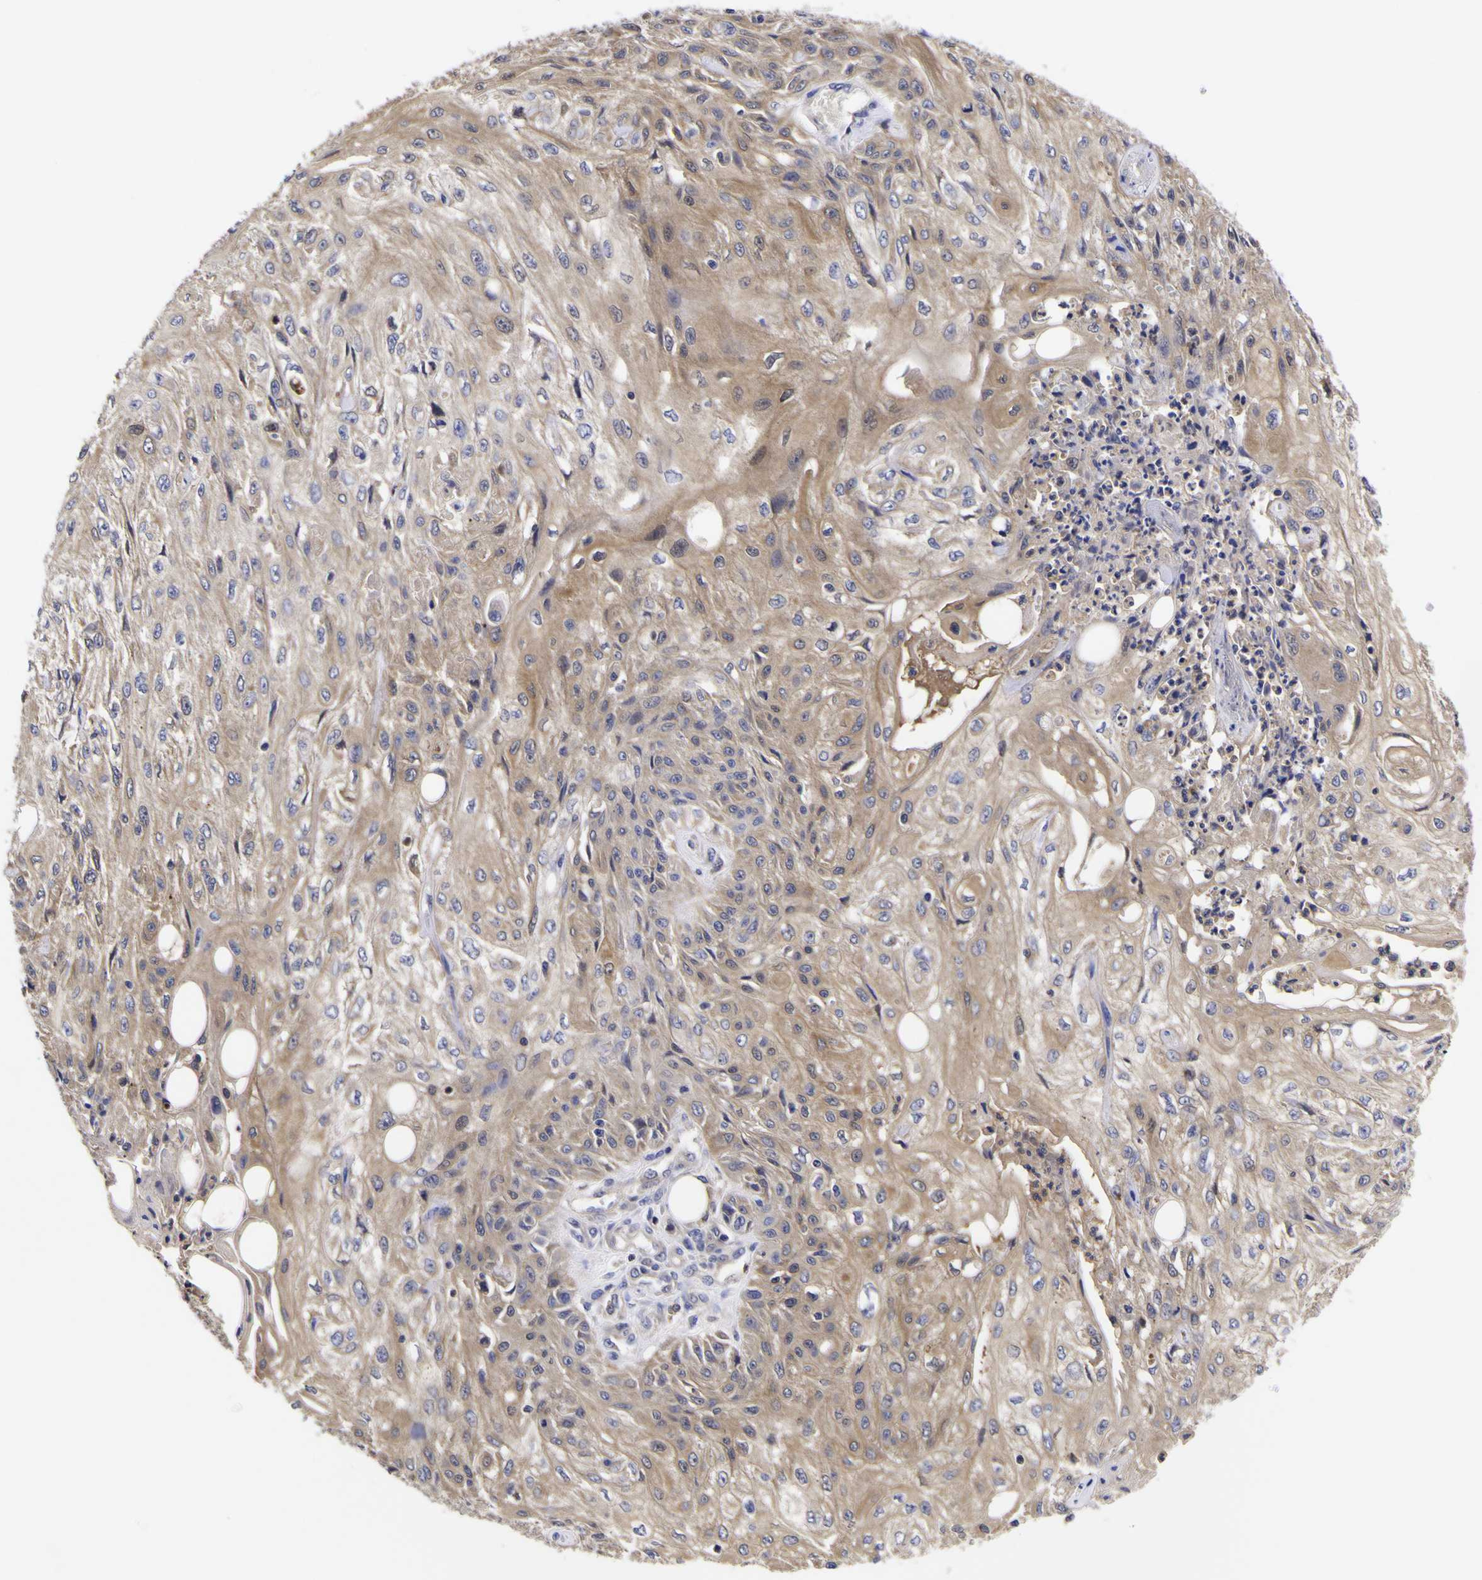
{"staining": {"intensity": "weak", "quantity": ">75%", "location": "cytoplasmic/membranous"}, "tissue": "skin cancer", "cell_type": "Tumor cells", "image_type": "cancer", "snomed": [{"axis": "morphology", "description": "Squamous cell carcinoma, NOS"}, {"axis": "topography", "description": "Skin"}], "caption": "Protein expression analysis of human skin squamous cell carcinoma reveals weak cytoplasmic/membranous positivity in about >75% of tumor cells.", "gene": "MAPK14", "patient": {"sex": "male", "age": 75}}